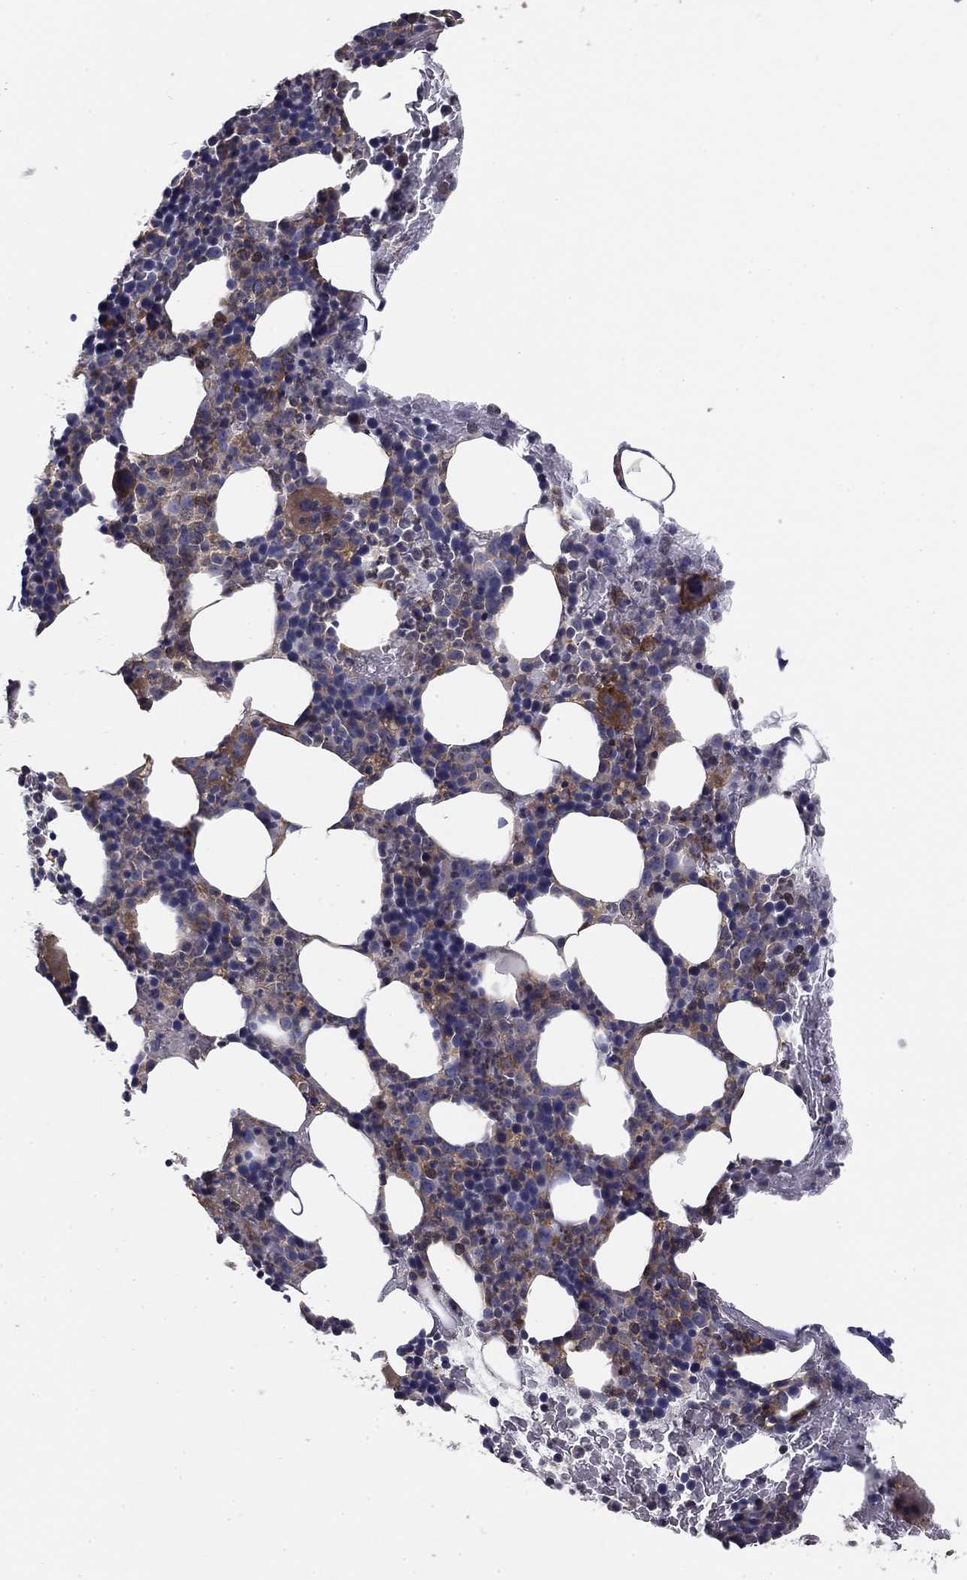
{"staining": {"intensity": "moderate", "quantity": "<25%", "location": "cytoplasmic/membranous"}, "tissue": "bone marrow", "cell_type": "Hematopoietic cells", "image_type": "normal", "snomed": [{"axis": "morphology", "description": "Normal tissue, NOS"}, {"axis": "topography", "description": "Bone marrow"}], "caption": "A high-resolution micrograph shows immunohistochemistry staining of unremarkable bone marrow, which exhibits moderate cytoplasmic/membranous positivity in about <25% of hematopoietic cells.", "gene": "PLCB2", "patient": {"sex": "male", "age": 72}}